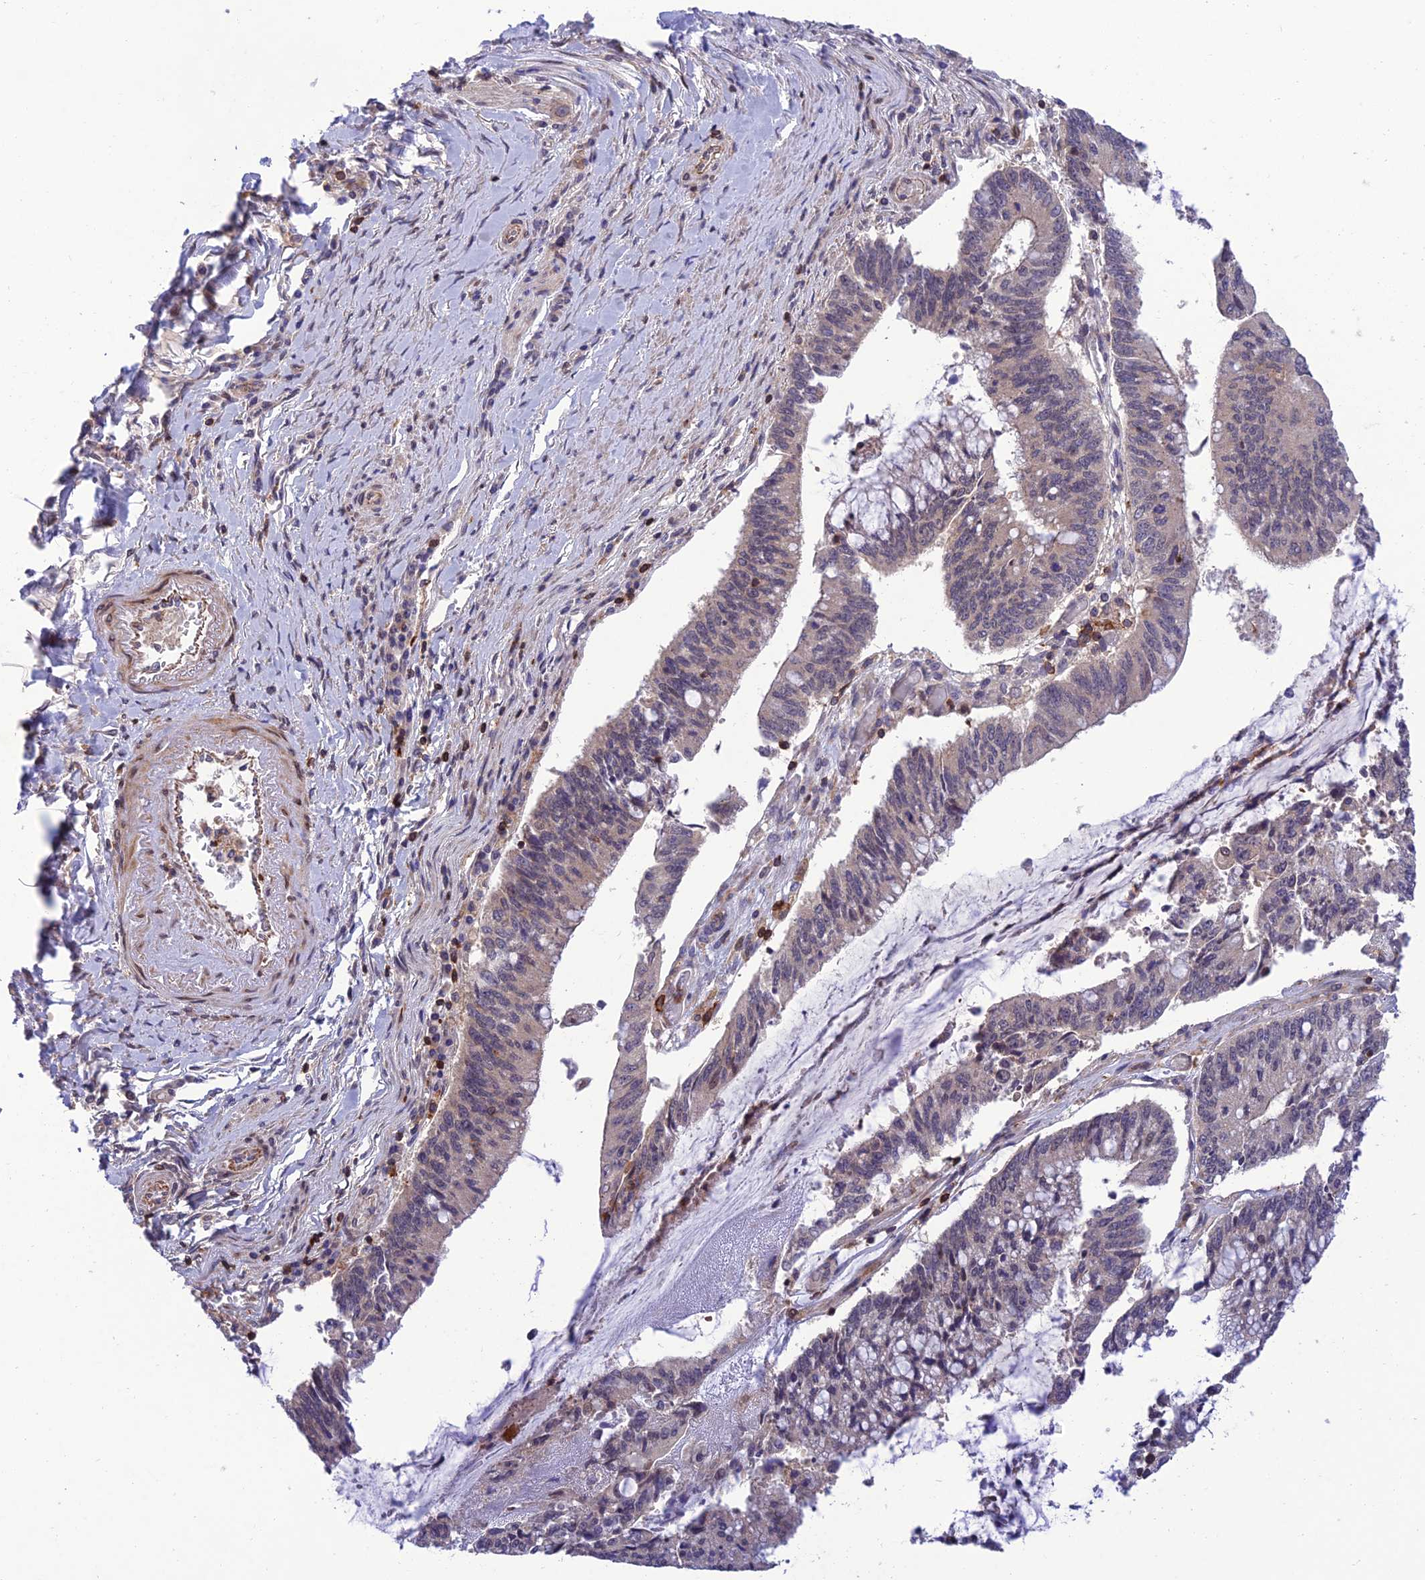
{"staining": {"intensity": "negative", "quantity": "none", "location": "none"}, "tissue": "pancreatic cancer", "cell_type": "Tumor cells", "image_type": "cancer", "snomed": [{"axis": "morphology", "description": "Adenocarcinoma, NOS"}, {"axis": "topography", "description": "Pancreas"}], "caption": "The image demonstrates no significant expression in tumor cells of pancreatic adenocarcinoma.", "gene": "FAM76A", "patient": {"sex": "female", "age": 50}}